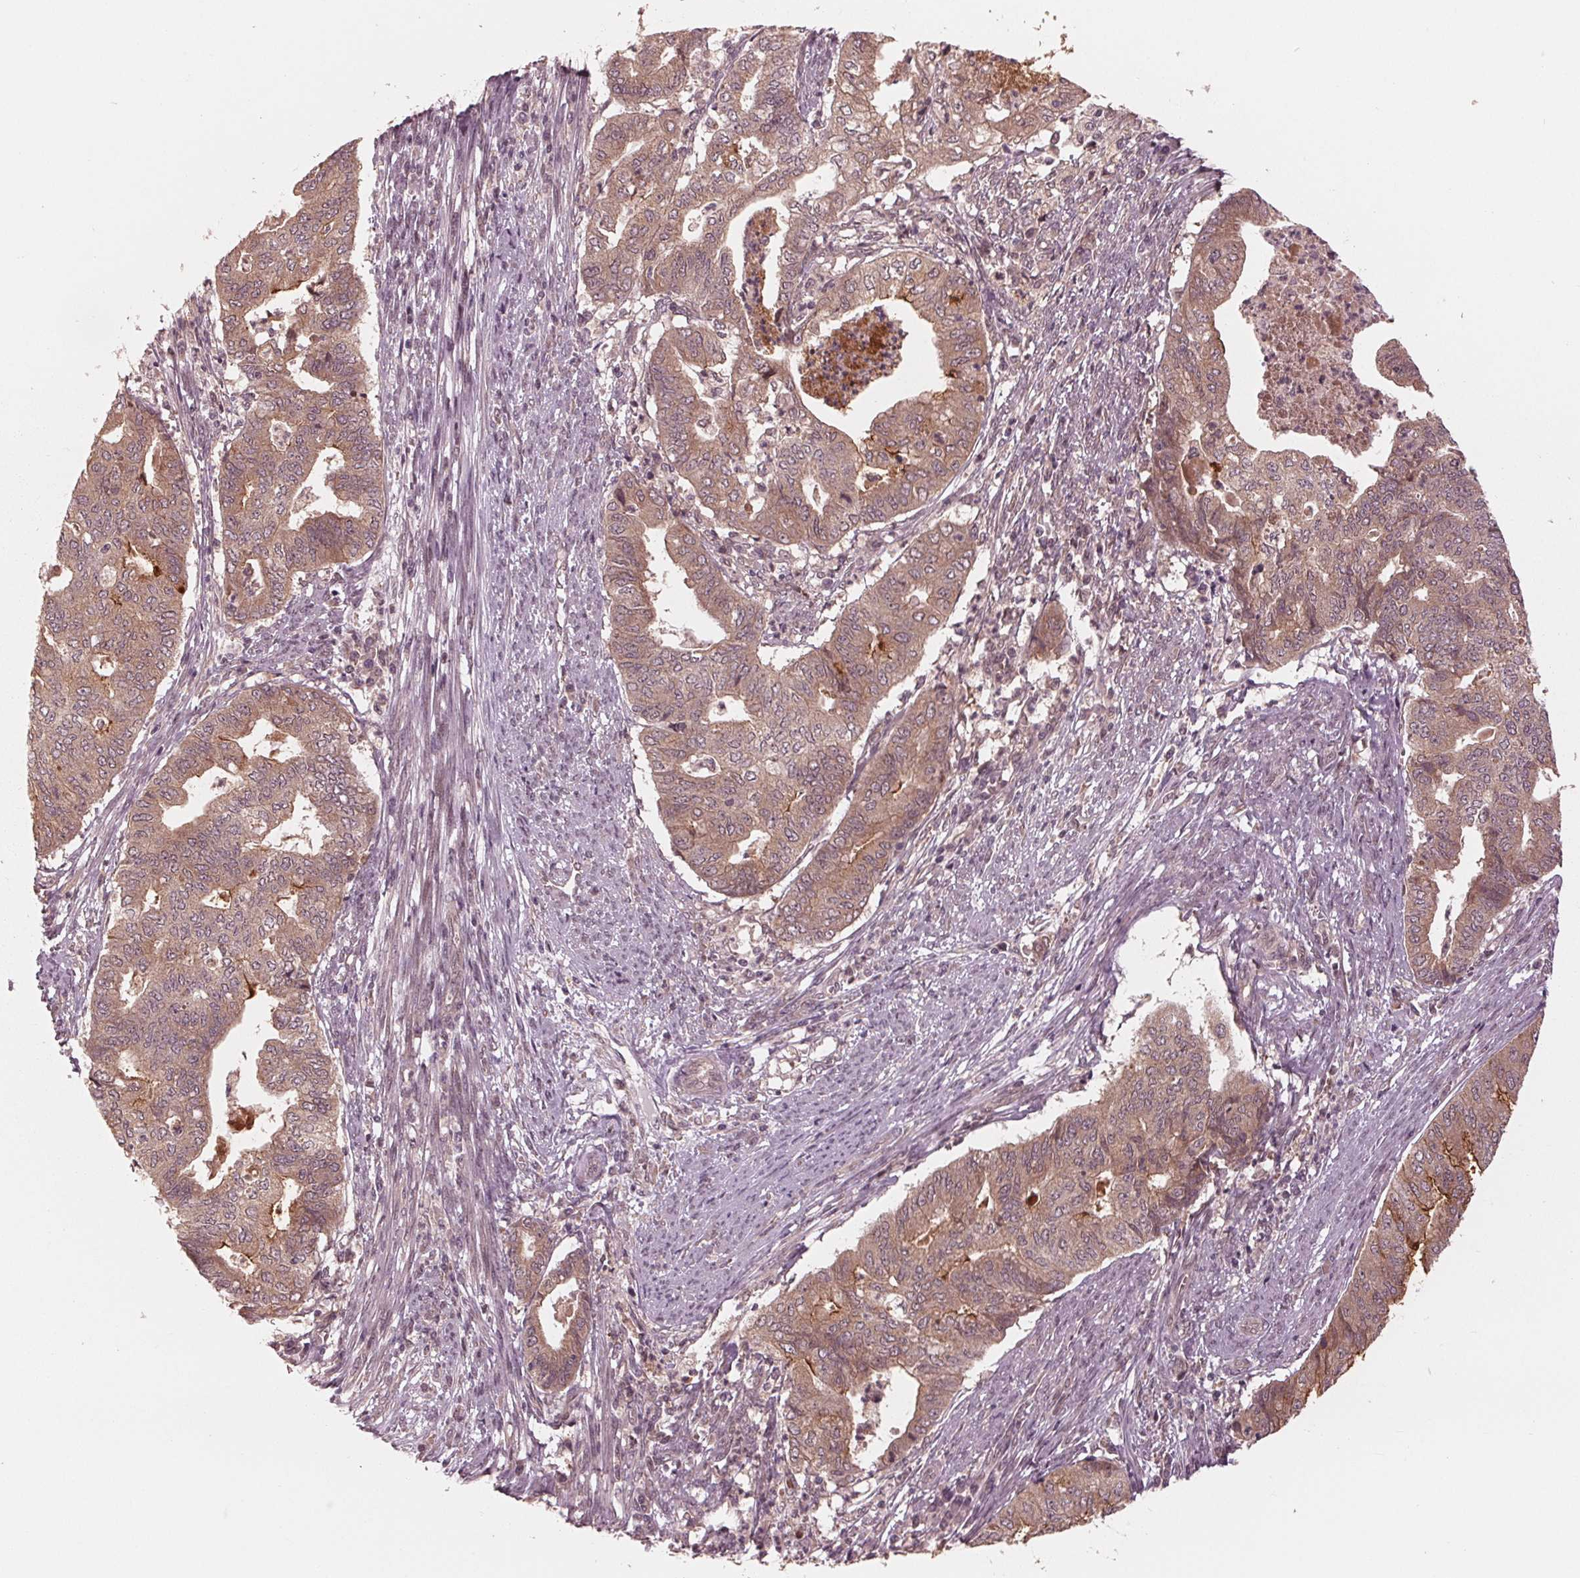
{"staining": {"intensity": "moderate", "quantity": ">75%", "location": "cytoplasmic/membranous"}, "tissue": "endometrial cancer", "cell_type": "Tumor cells", "image_type": "cancer", "snomed": [{"axis": "morphology", "description": "Adenocarcinoma, NOS"}, {"axis": "topography", "description": "Endometrium"}], "caption": "Endometrial cancer was stained to show a protein in brown. There is medium levels of moderate cytoplasmic/membranous positivity in about >75% of tumor cells.", "gene": "ZNF471", "patient": {"sex": "female", "age": 79}}